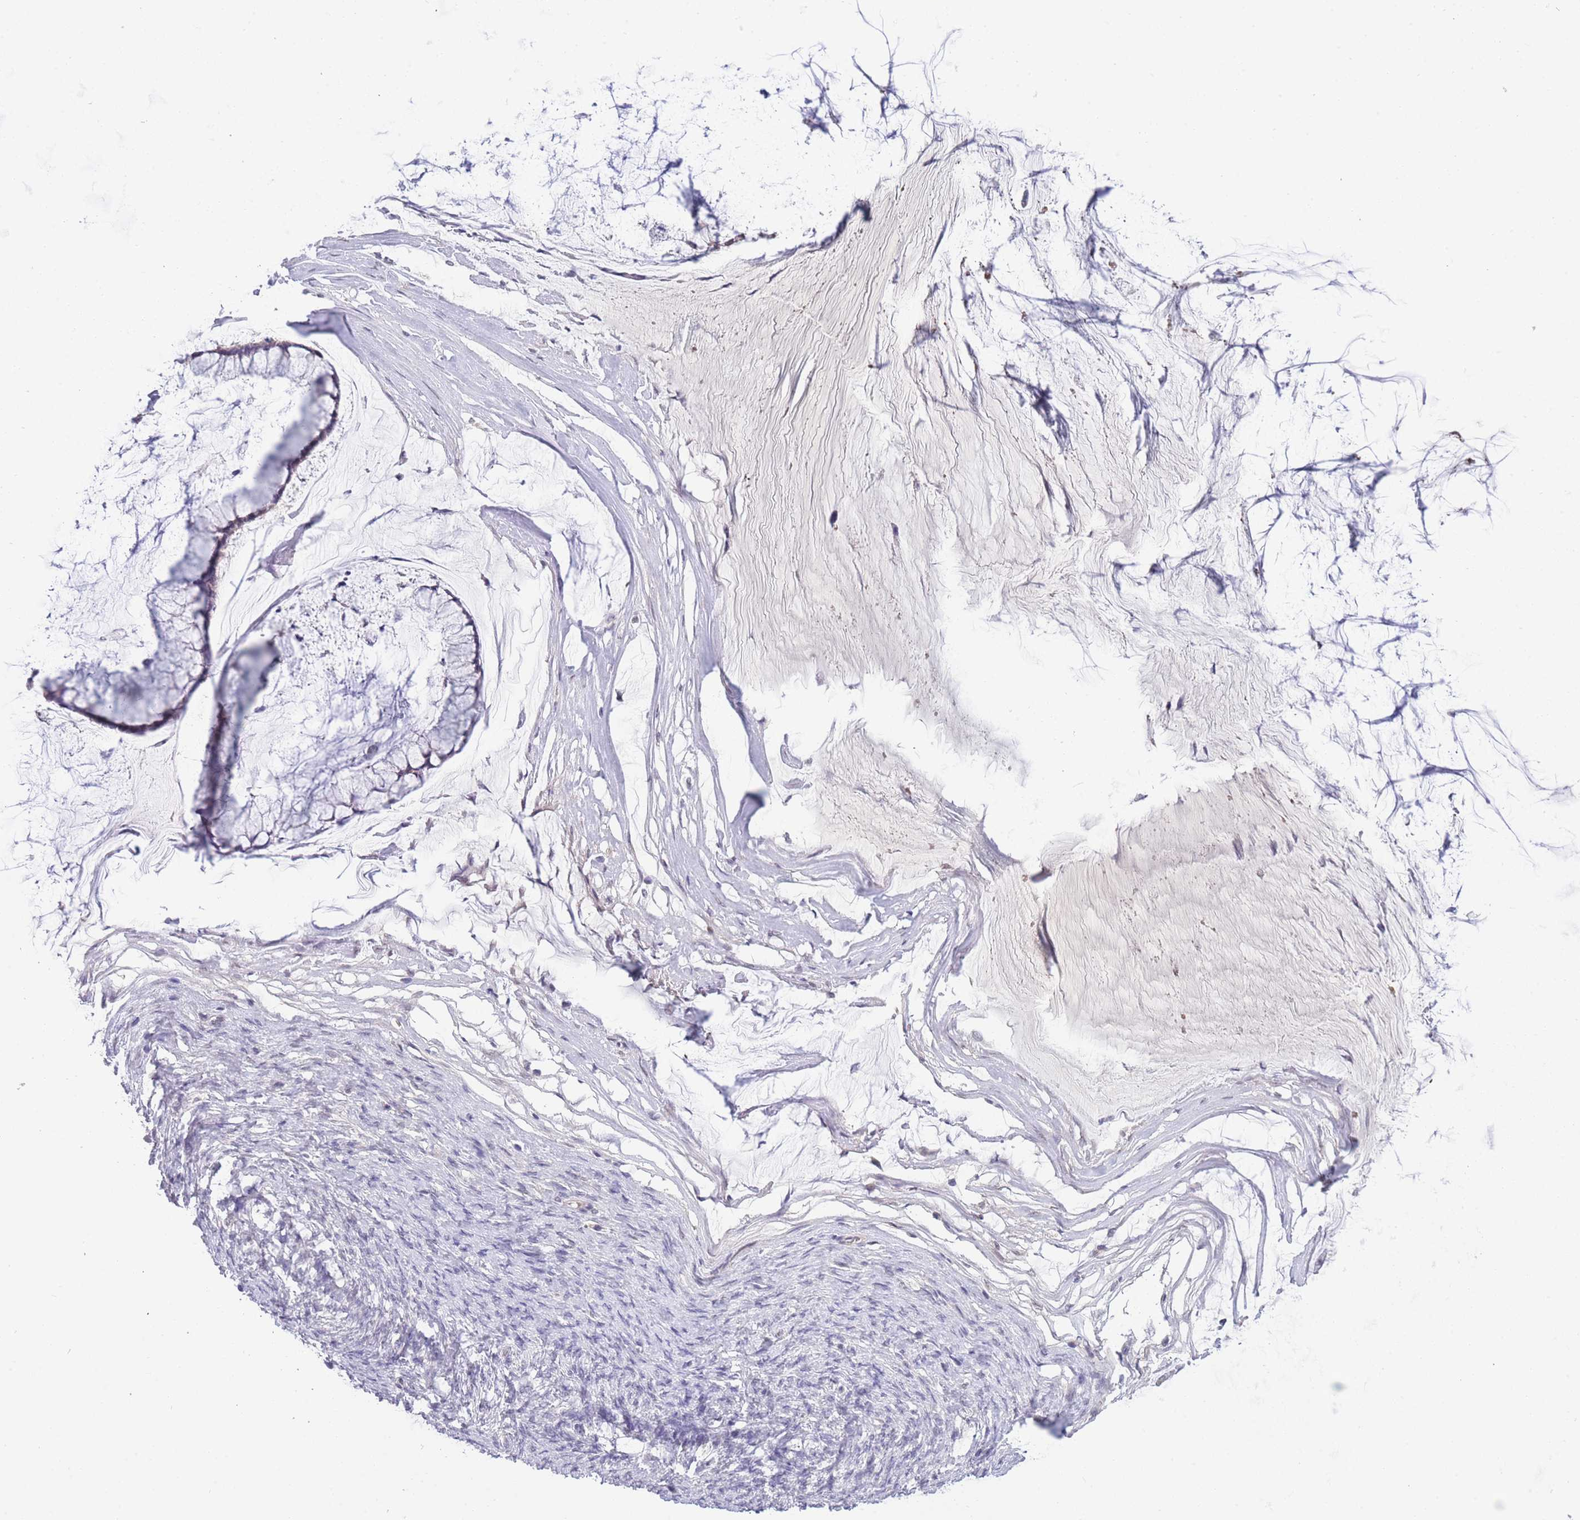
{"staining": {"intensity": "negative", "quantity": "none", "location": "none"}, "tissue": "ovarian cancer", "cell_type": "Tumor cells", "image_type": "cancer", "snomed": [{"axis": "morphology", "description": "Cystadenocarcinoma, mucinous, NOS"}, {"axis": "topography", "description": "Ovary"}], "caption": "Mucinous cystadenocarcinoma (ovarian) stained for a protein using IHC shows no positivity tumor cells.", "gene": "GOLGA6L25", "patient": {"sex": "female", "age": 42}}